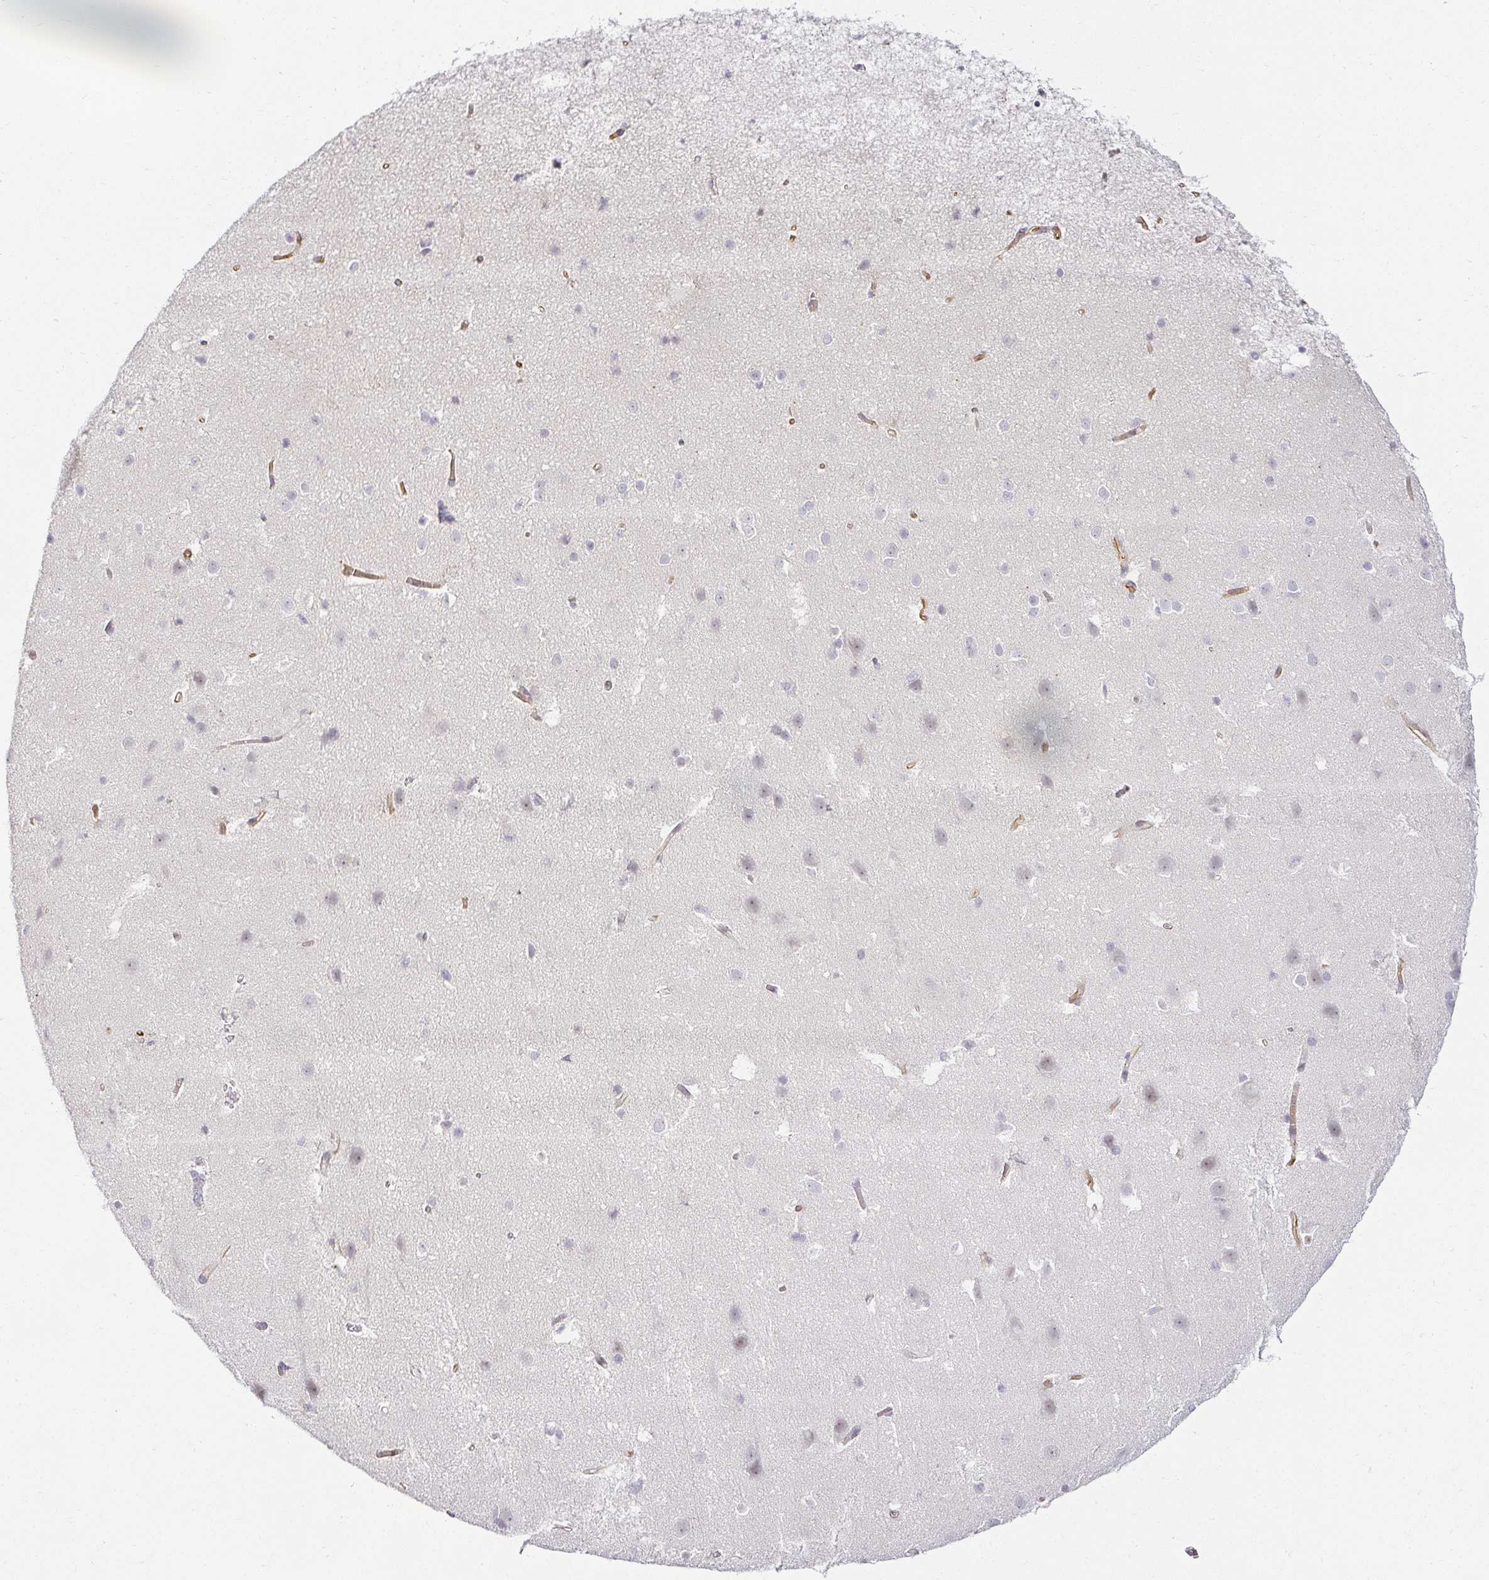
{"staining": {"intensity": "moderate", "quantity": "25%-75%", "location": "cytoplasmic/membranous"}, "tissue": "cerebral cortex", "cell_type": "Endothelial cells", "image_type": "normal", "snomed": [{"axis": "morphology", "description": "Normal tissue, NOS"}, {"axis": "topography", "description": "Cerebral cortex"}], "caption": "About 25%-75% of endothelial cells in normal human cerebral cortex display moderate cytoplasmic/membranous protein staining as visualized by brown immunohistochemical staining.", "gene": "ACAN", "patient": {"sex": "male", "age": 37}}